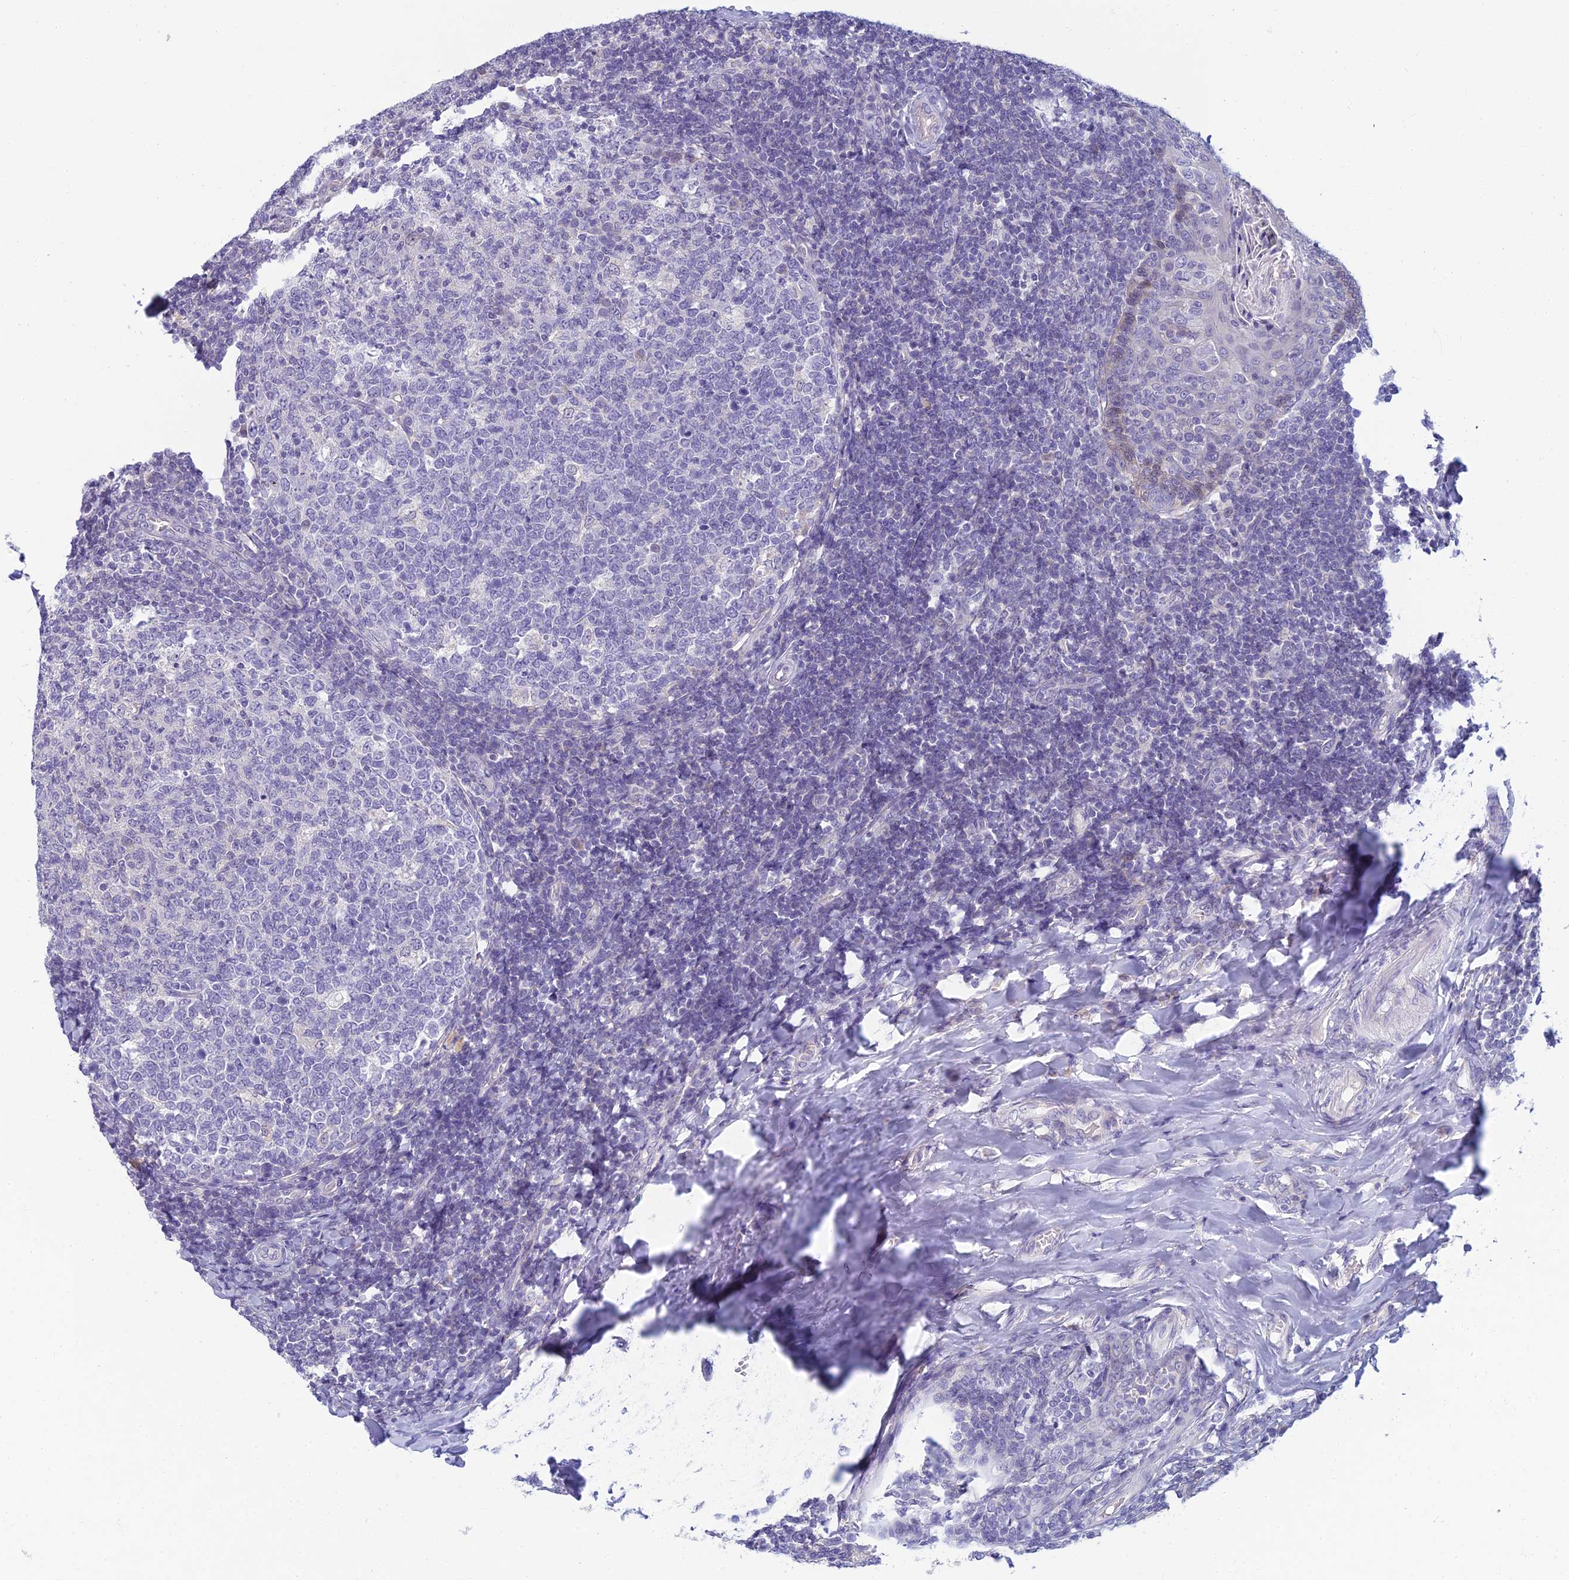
{"staining": {"intensity": "negative", "quantity": "none", "location": "none"}, "tissue": "tonsil", "cell_type": "Germinal center cells", "image_type": "normal", "snomed": [{"axis": "morphology", "description": "Normal tissue, NOS"}, {"axis": "topography", "description": "Tonsil"}], "caption": "This is an immunohistochemistry micrograph of benign tonsil. There is no expression in germinal center cells.", "gene": "SLC25A41", "patient": {"sex": "female", "age": 19}}